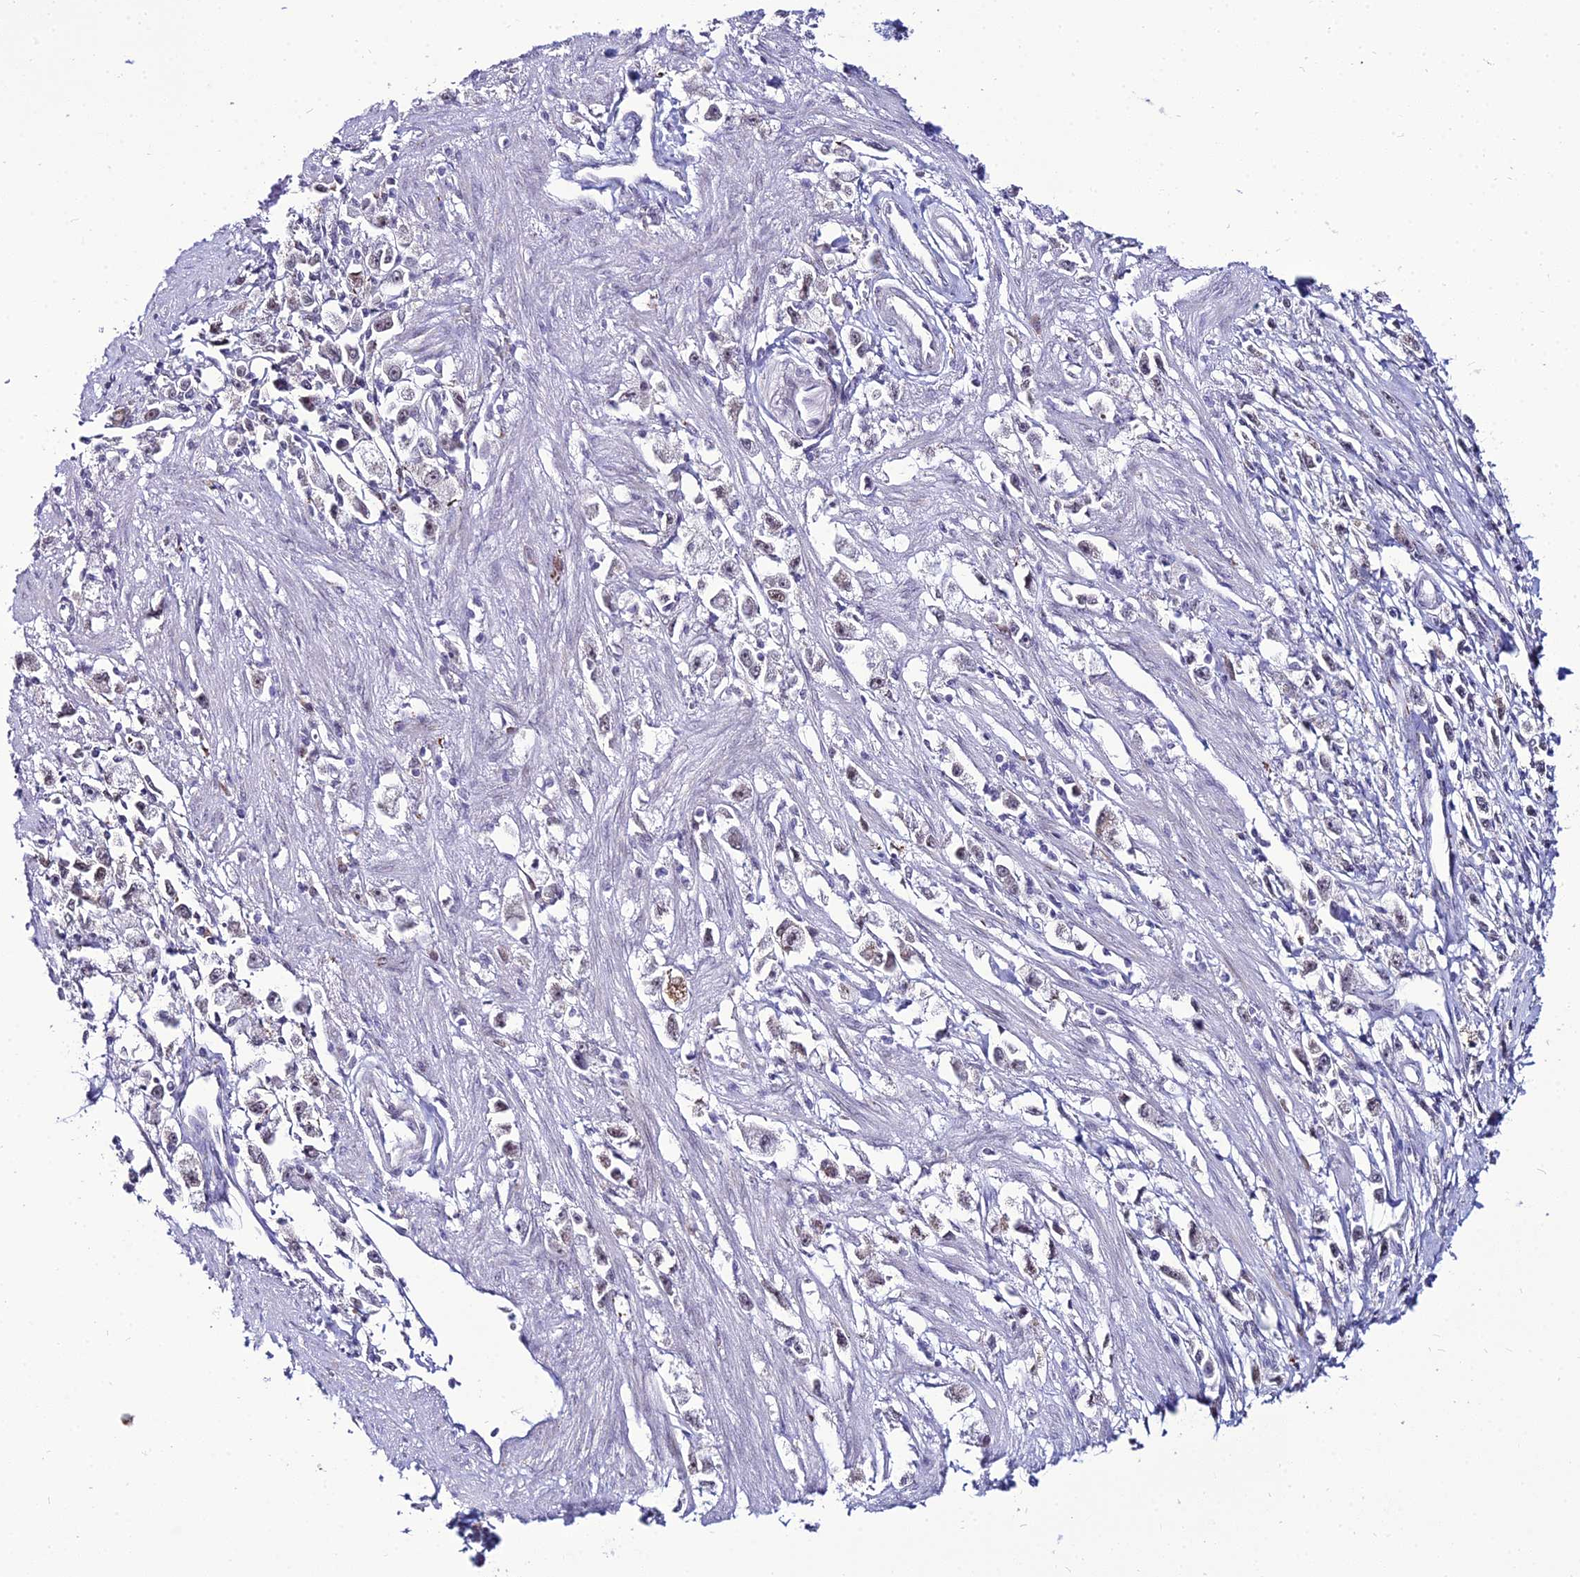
{"staining": {"intensity": "negative", "quantity": "none", "location": "none"}, "tissue": "stomach cancer", "cell_type": "Tumor cells", "image_type": "cancer", "snomed": [{"axis": "morphology", "description": "Adenocarcinoma, NOS"}, {"axis": "topography", "description": "Stomach"}], "caption": "A high-resolution micrograph shows immunohistochemistry staining of stomach cancer (adenocarcinoma), which reveals no significant expression in tumor cells. (DAB immunohistochemistry (IHC) with hematoxylin counter stain).", "gene": "C6orf163", "patient": {"sex": "female", "age": 59}}